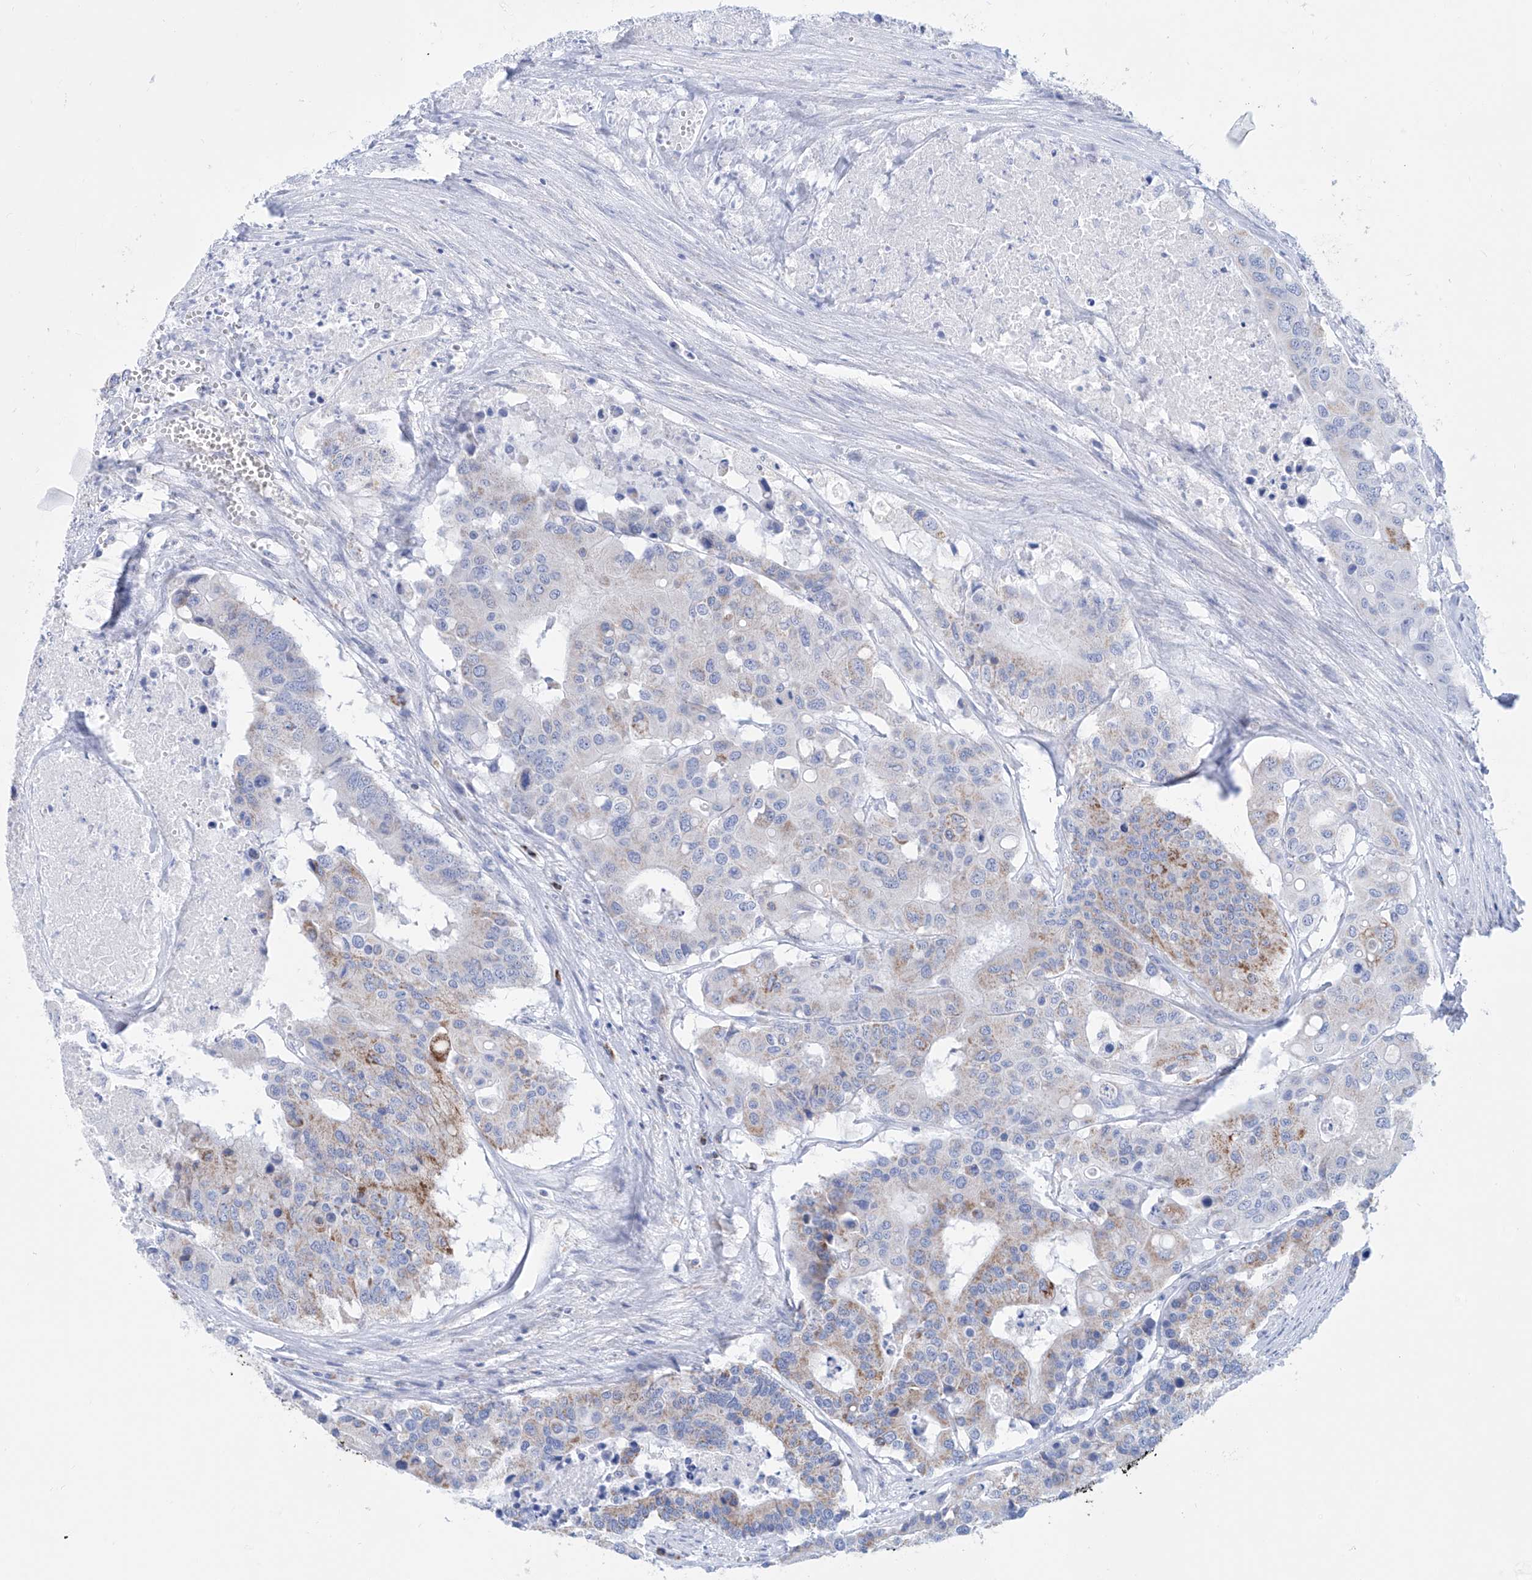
{"staining": {"intensity": "moderate", "quantity": "<25%", "location": "cytoplasmic/membranous"}, "tissue": "colorectal cancer", "cell_type": "Tumor cells", "image_type": "cancer", "snomed": [{"axis": "morphology", "description": "Adenocarcinoma, NOS"}, {"axis": "topography", "description": "Colon"}], "caption": "Immunohistochemistry histopathology image of neoplastic tissue: human colorectal adenocarcinoma stained using immunohistochemistry exhibits low levels of moderate protein expression localized specifically in the cytoplasmic/membranous of tumor cells, appearing as a cytoplasmic/membranous brown color.", "gene": "ALDH6A1", "patient": {"sex": "male", "age": 77}}